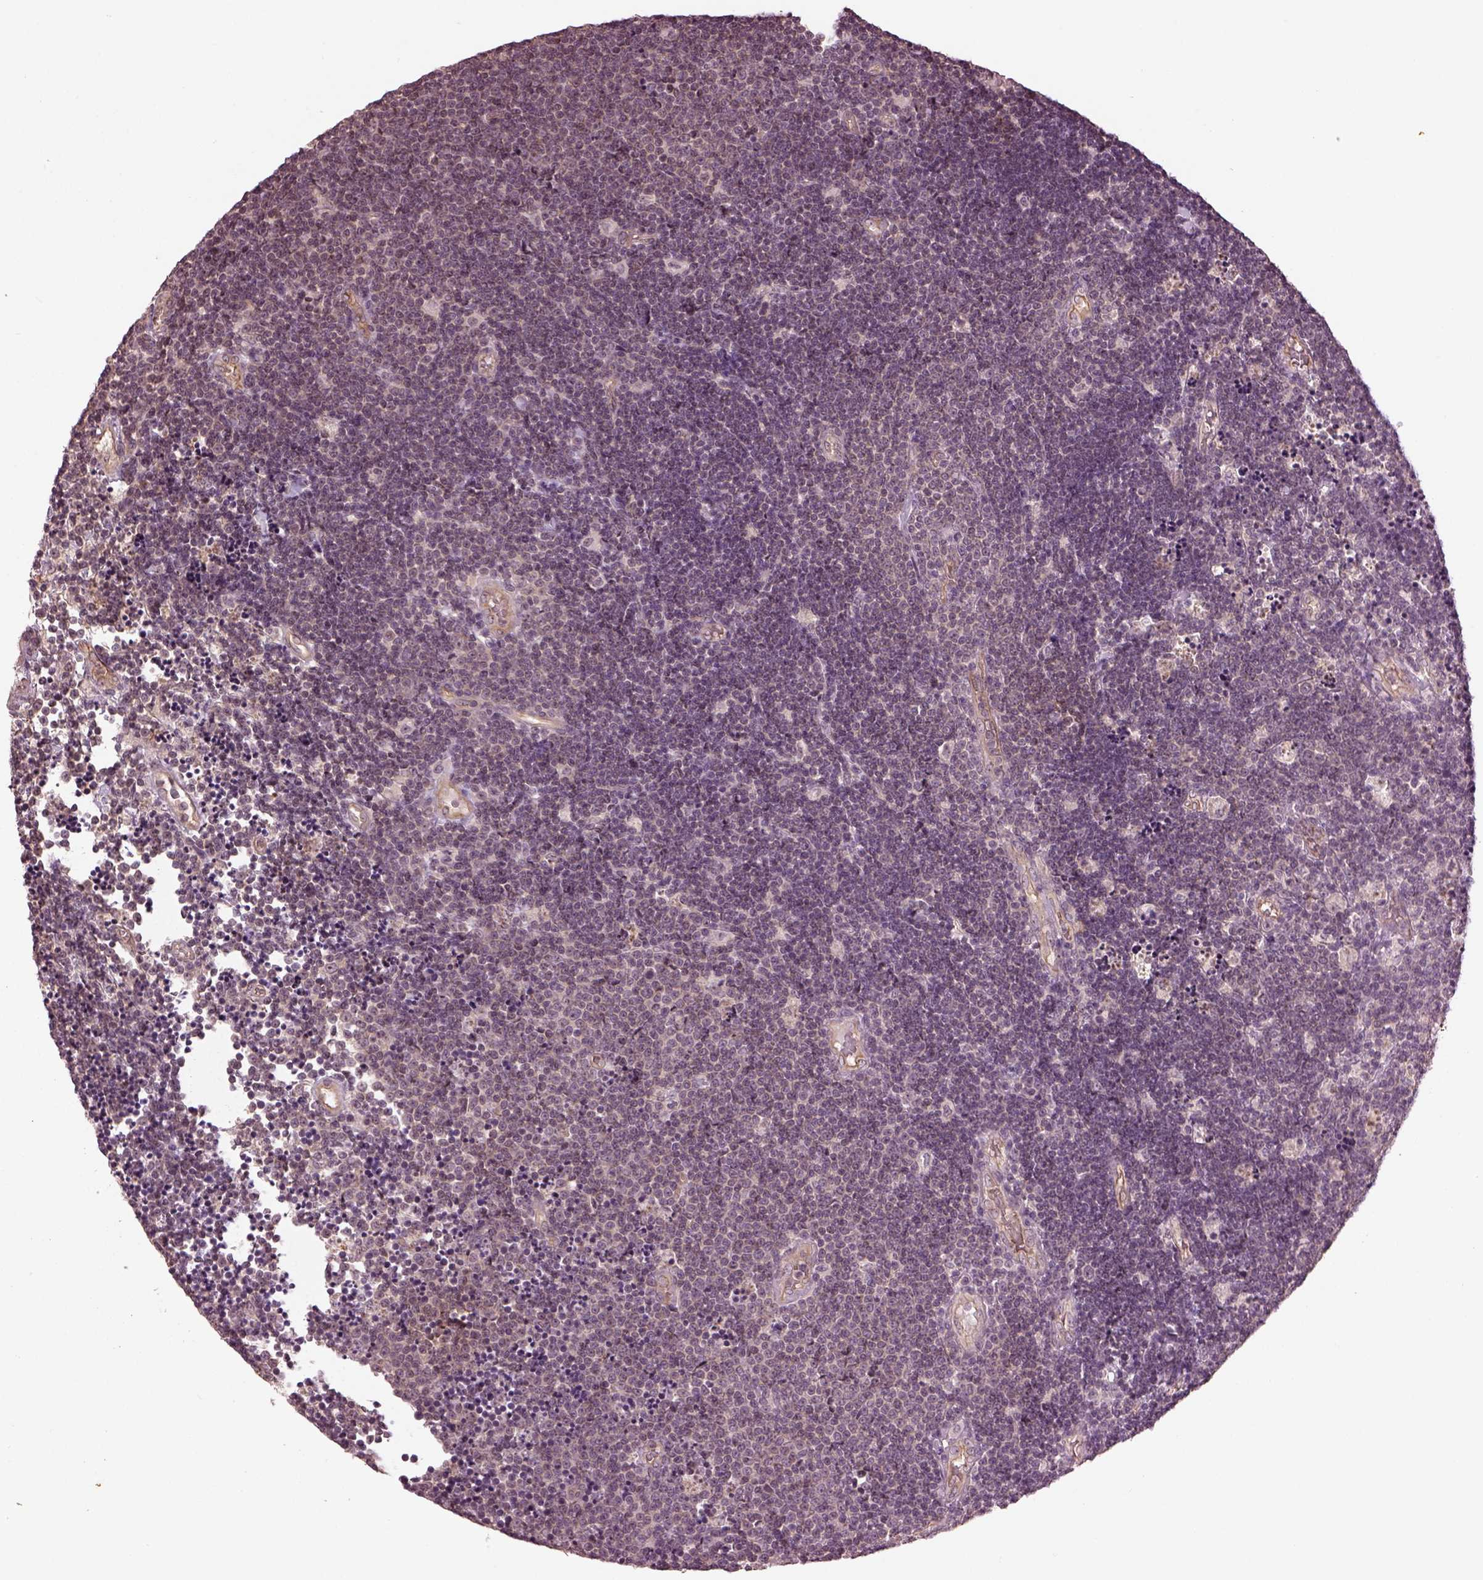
{"staining": {"intensity": "weak", "quantity": "<25%", "location": "nuclear"}, "tissue": "lymphoma", "cell_type": "Tumor cells", "image_type": "cancer", "snomed": [{"axis": "morphology", "description": "Malignant lymphoma, non-Hodgkin's type, Low grade"}, {"axis": "topography", "description": "Brain"}], "caption": "High magnification brightfield microscopy of lymphoma stained with DAB (3,3'-diaminobenzidine) (brown) and counterstained with hematoxylin (blue): tumor cells show no significant expression.", "gene": "GNRH1", "patient": {"sex": "female", "age": 66}}